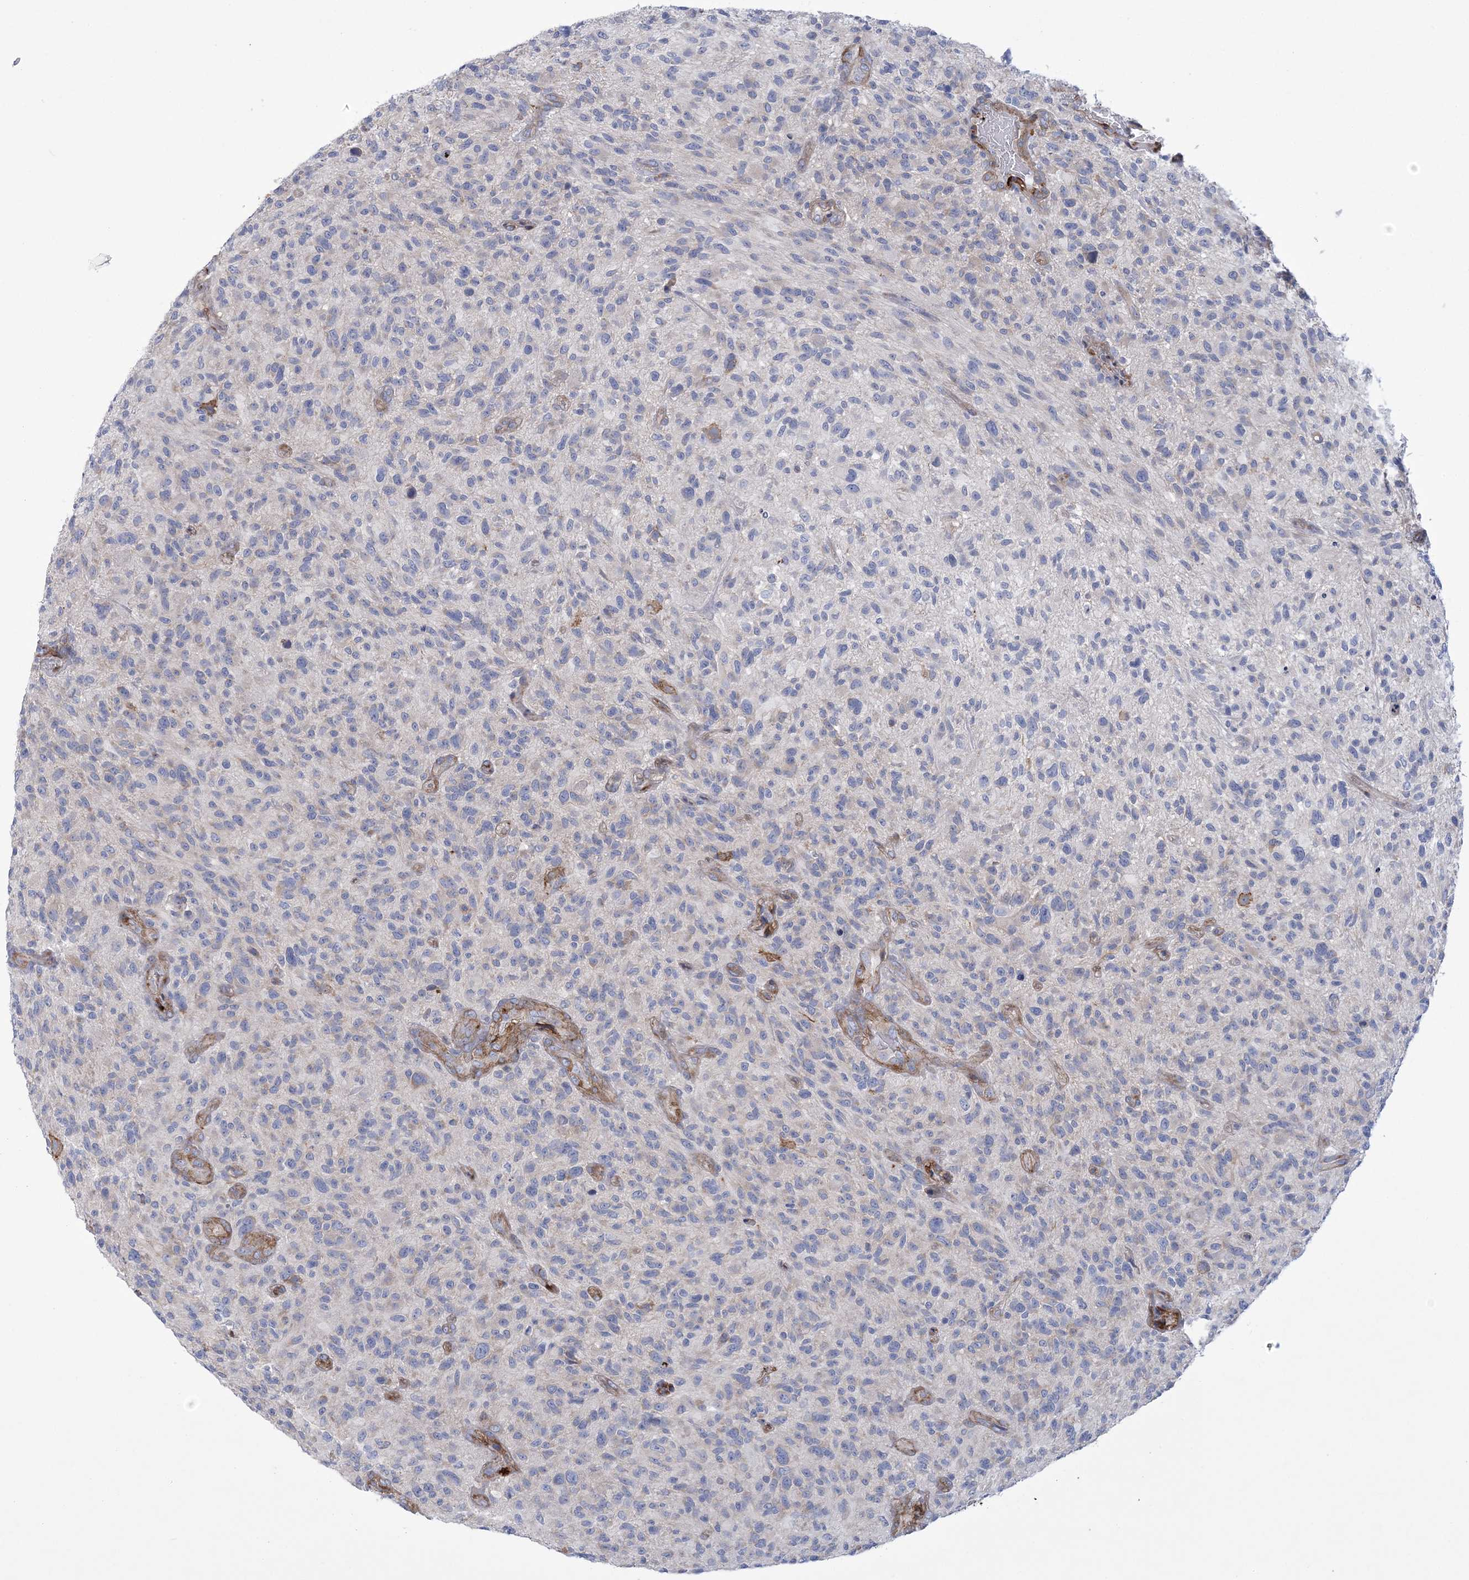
{"staining": {"intensity": "negative", "quantity": "none", "location": "none"}, "tissue": "glioma", "cell_type": "Tumor cells", "image_type": "cancer", "snomed": [{"axis": "morphology", "description": "Glioma, malignant, High grade"}, {"axis": "topography", "description": "Brain"}], "caption": "The immunohistochemistry histopathology image has no significant positivity in tumor cells of glioma tissue.", "gene": "ARSJ", "patient": {"sex": "male", "age": 47}}